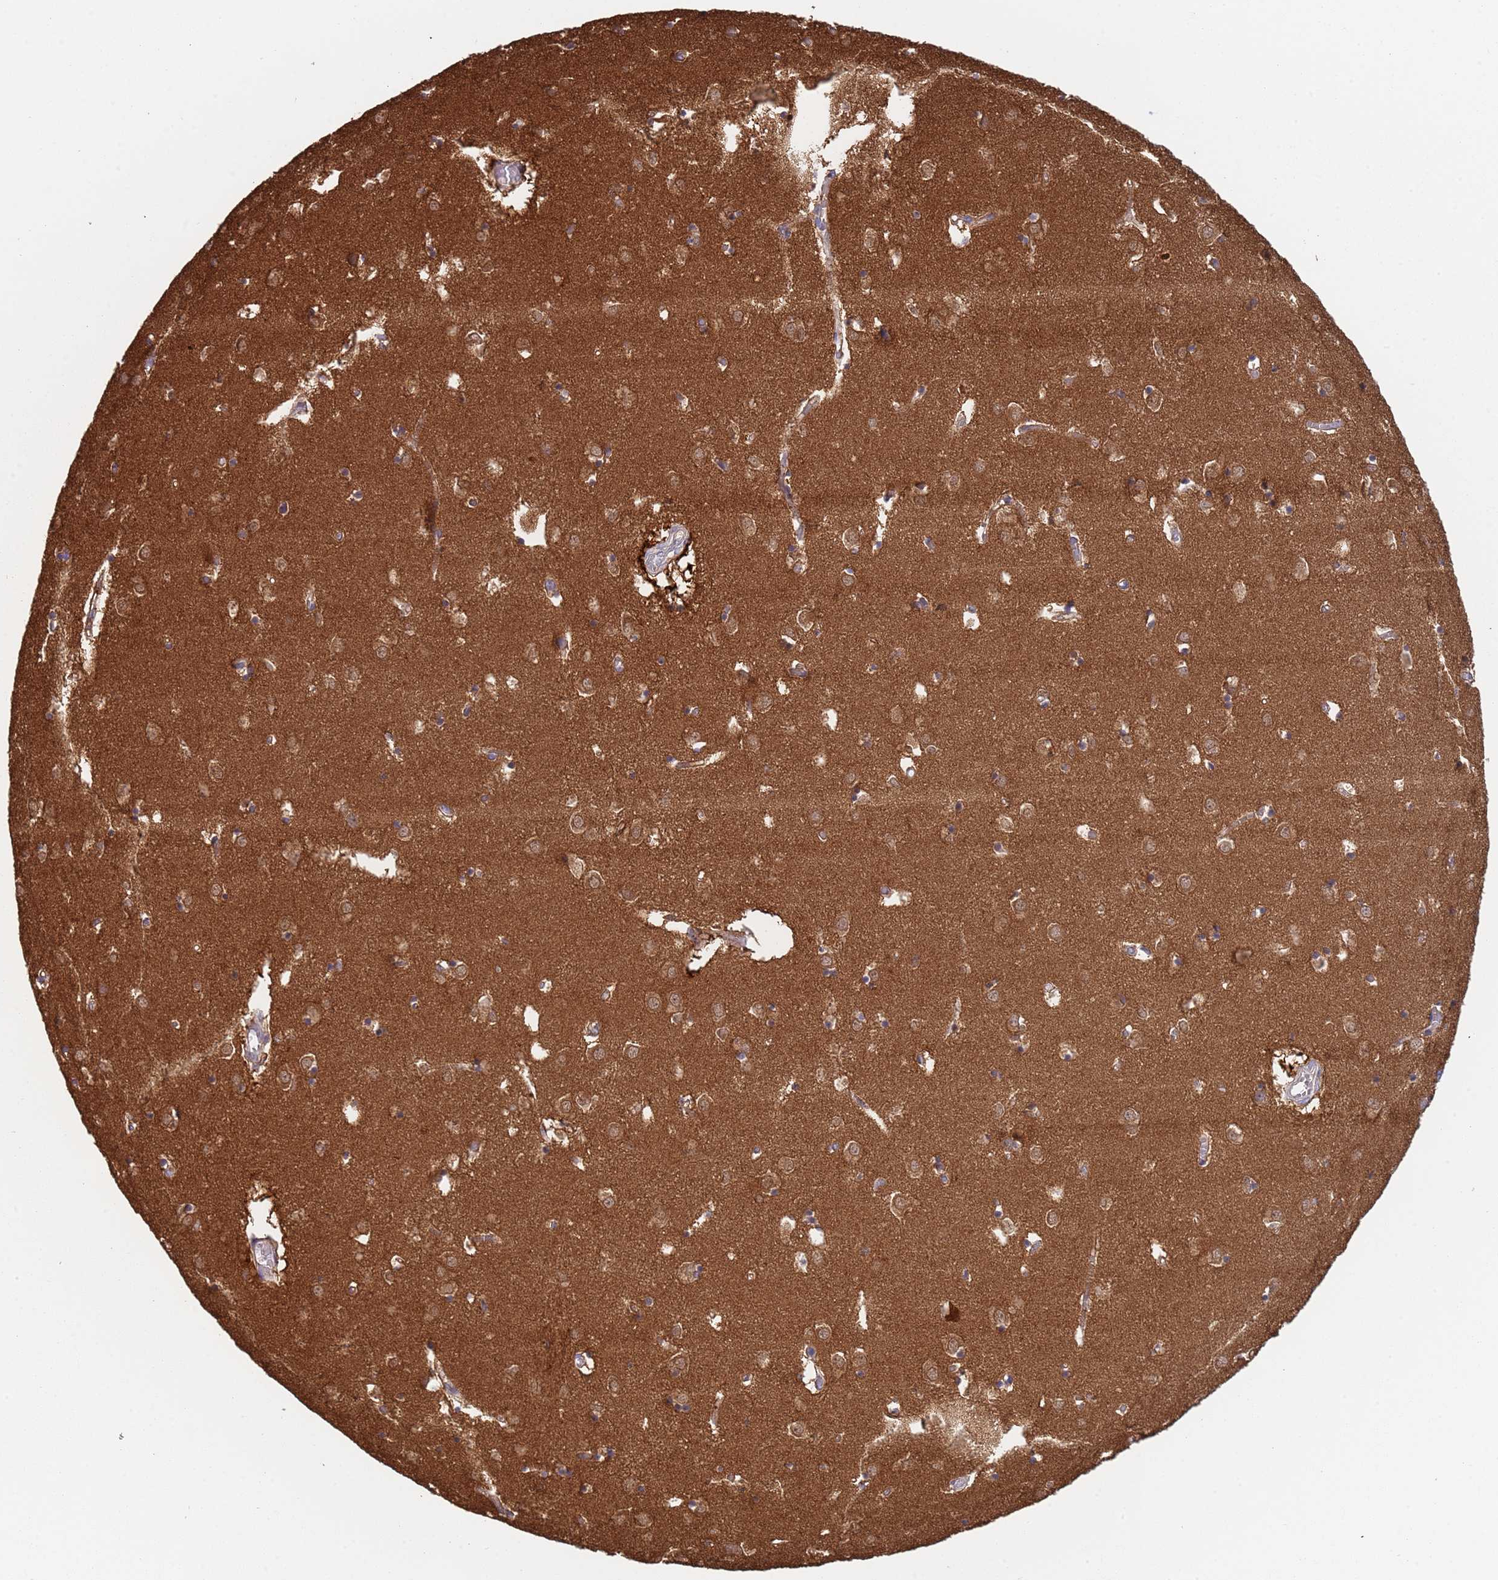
{"staining": {"intensity": "moderate", "quantity": ">75%", "location": "cytoplasmic/membranous"}, "tissue": "caudate", "cell_type": "Glial cells", "image_type": "normal", "snomed": [{"axis": "morphology", "description": "Normal tissue, NOS"}, {"axis": "topography", "description": "Lateral ventricle wall"}], "caption": "Protein expression analysis of benign human caudate reveals moderate cytoplasmic/membranous expression in about >75% of glial cells. The staining was performed using DAB (3,3'-diaminobenzidine), with brown indicating positive protein expression. Nuclei are stained blue with hematoxylin.", "gene": "GDI1", "patient": {"sex": "male", "age": 70}}